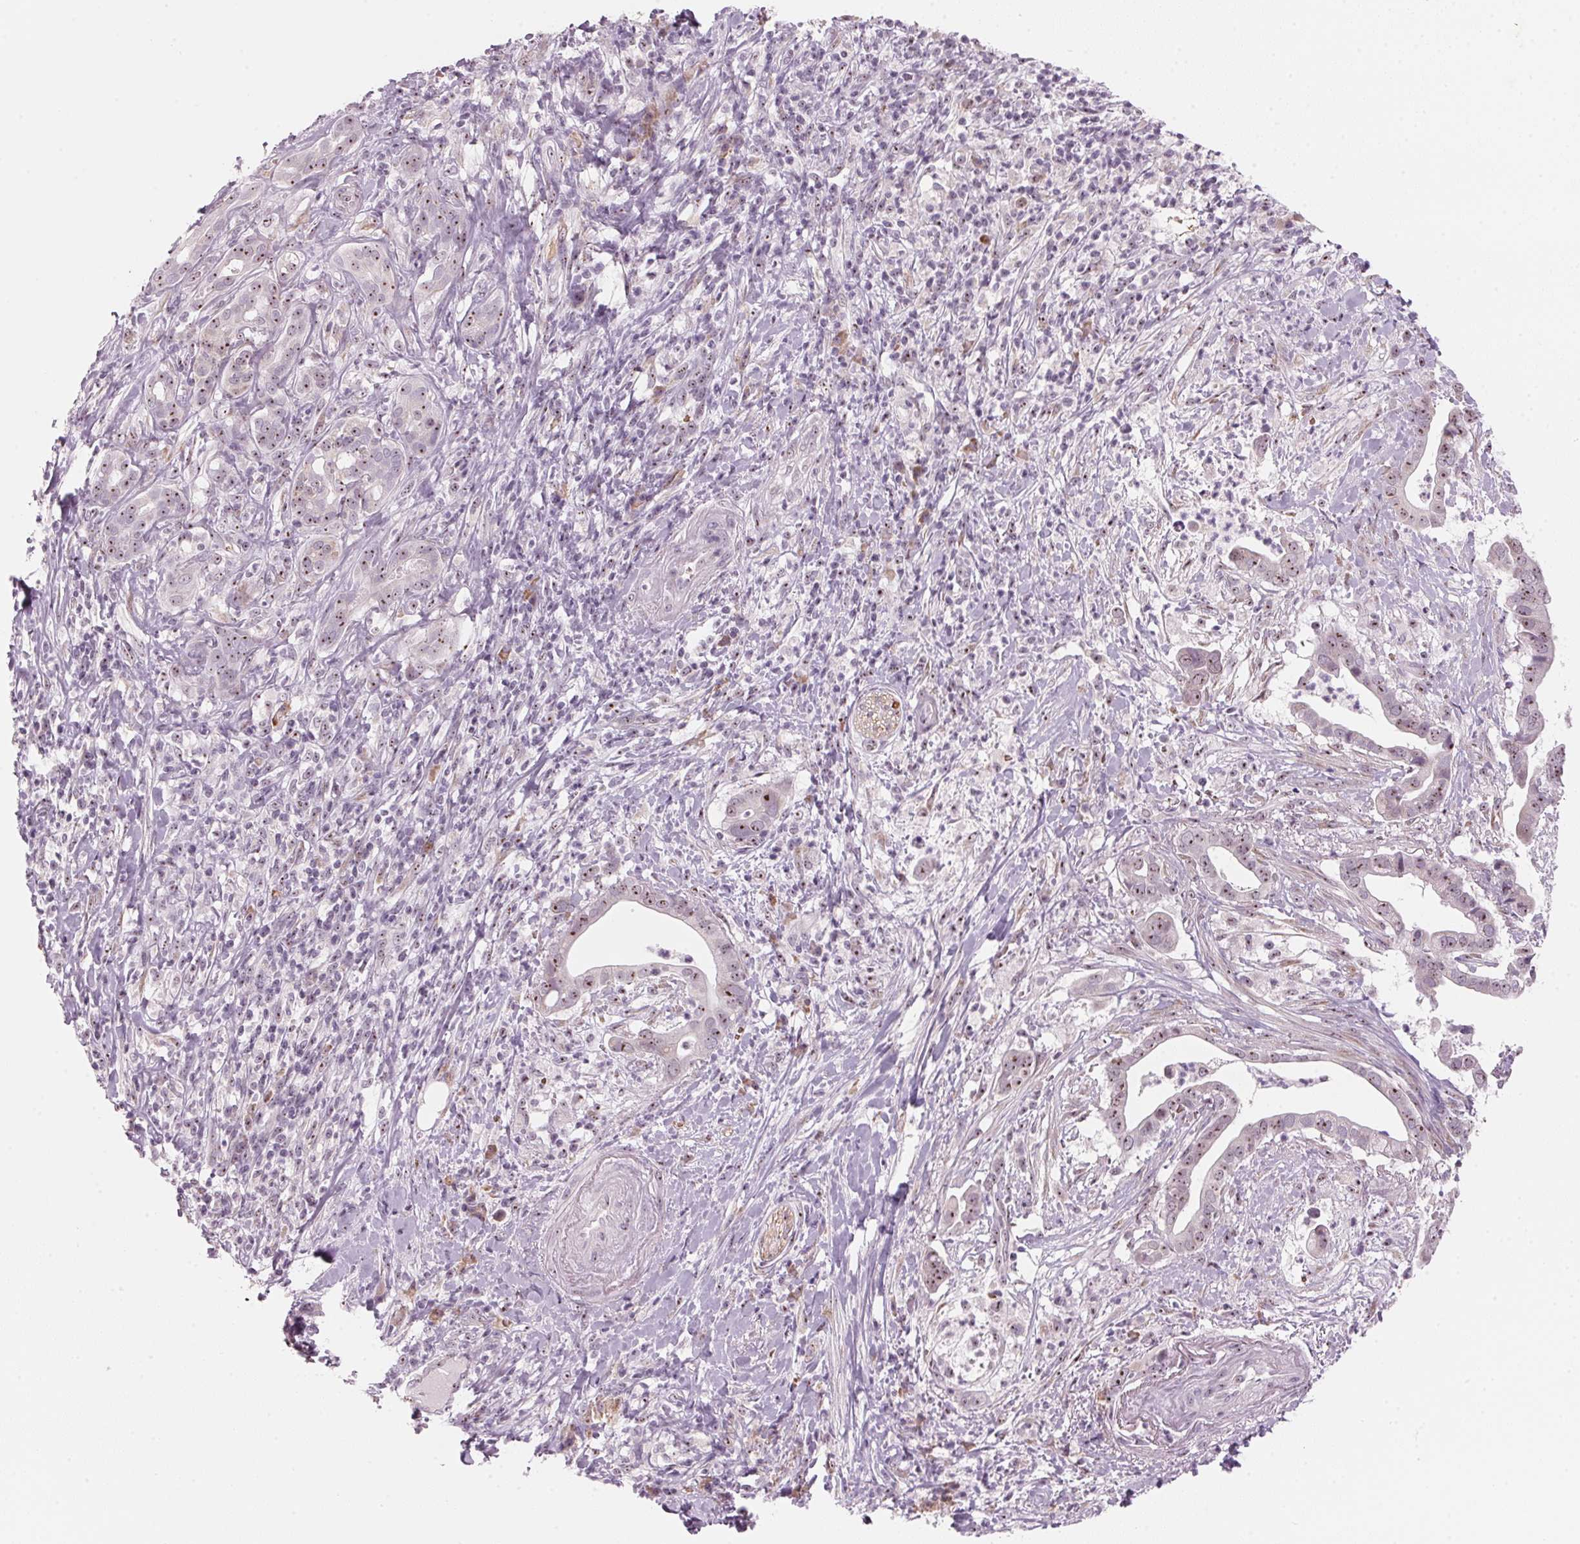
{"staining": {"intensity": "moderate", "quantity": ">75%", "location": "nuclear"}, "tissue": "pancreatic cancer", "cell_type": "Tumor cells", "image_type": "cancer", "snomed": [{"axis": "morphology", "description": "Adenocarcinoma, NOS"}, {"axis": "topography", "description": "Pancreas"}], "caption": "A histopathology image of human adenocarcinoma (pancreatic) stained for a protein demonstrates moderate nuclear brown staining in tumor cells.", "gene": "DNTTIP2", "patient": {"sex": "male", "age": 61}}